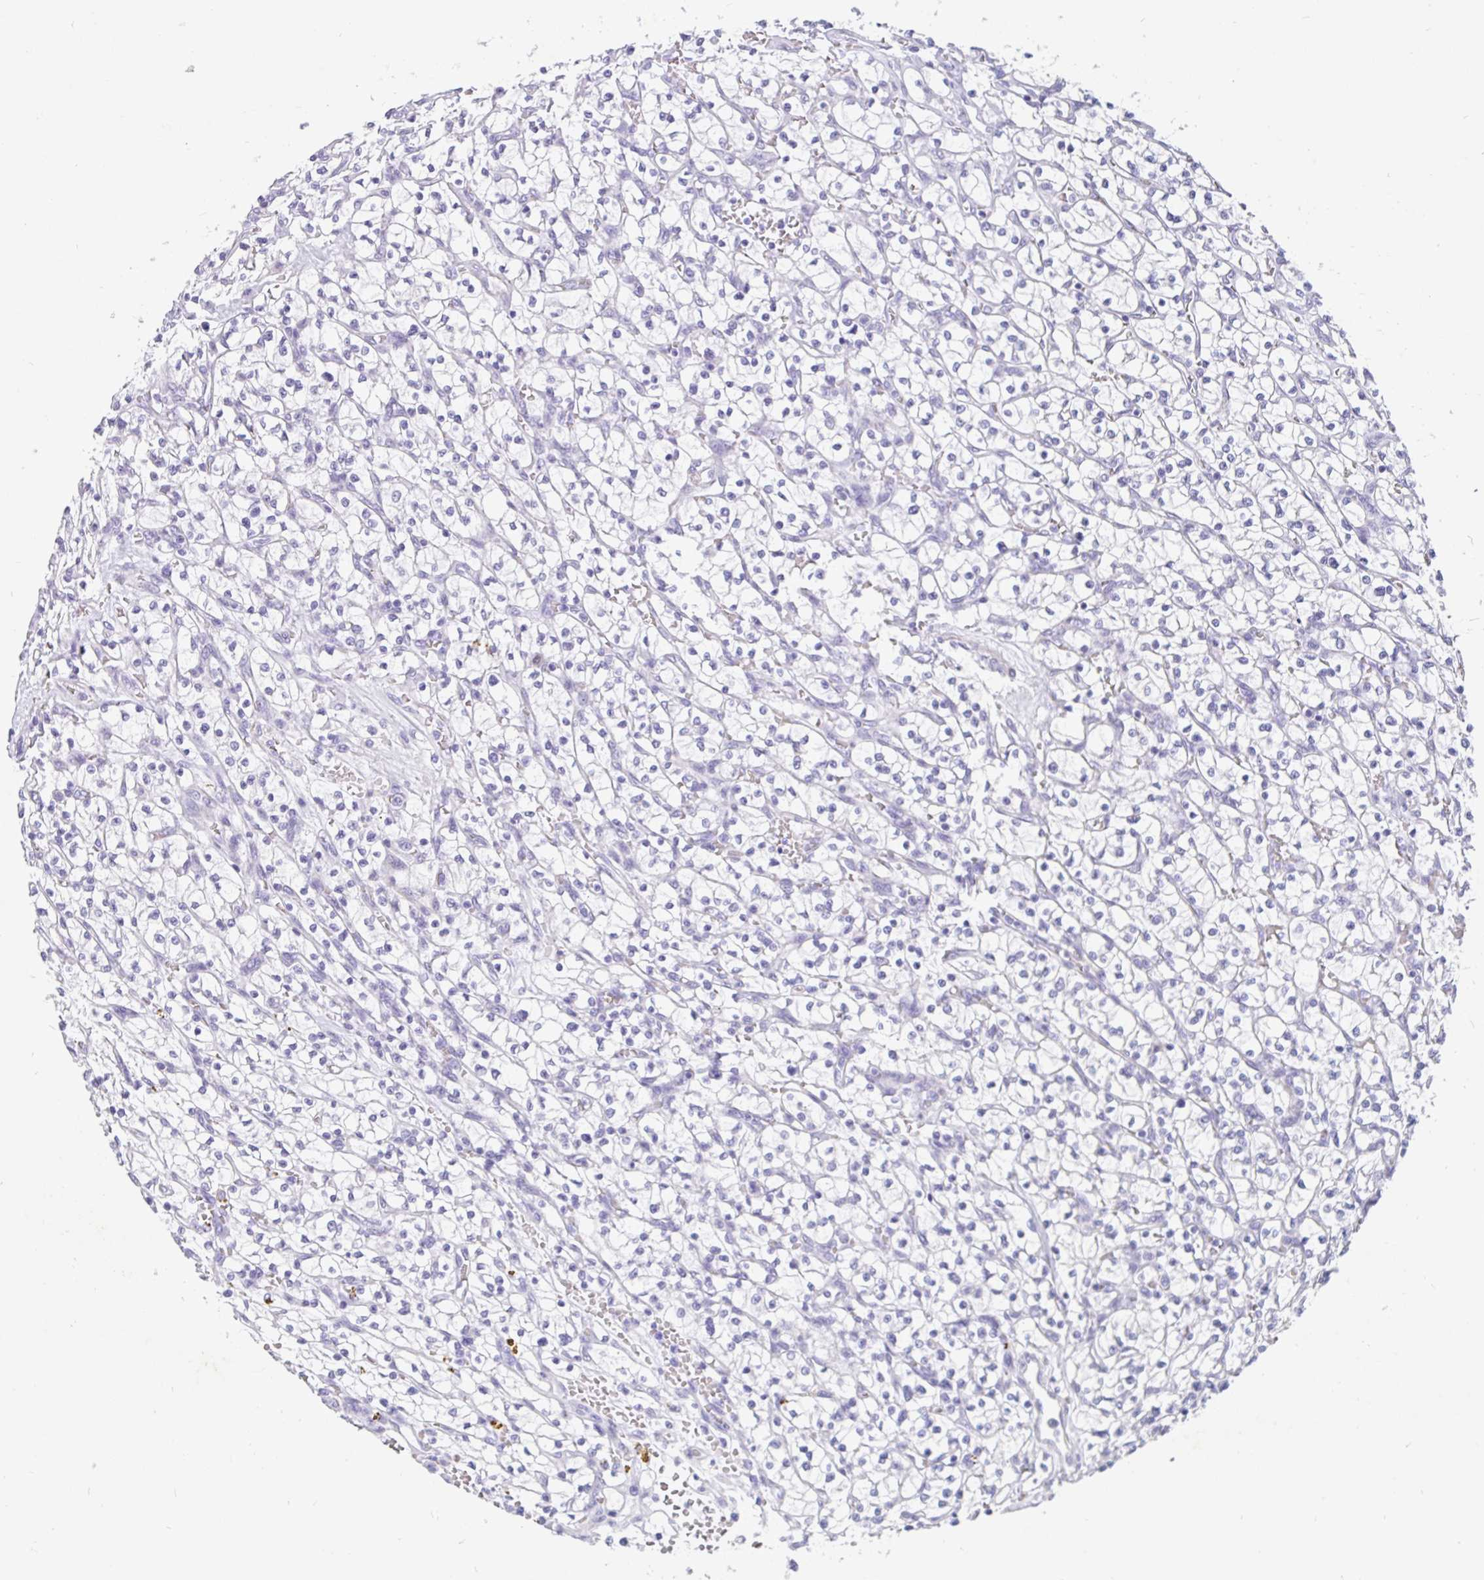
{"staining": {"intensity": "negative", "quantity": "none", "location": "none"}, "tissue": "renal cancer", "cell_type": "Tumor cells", "image_type": "cancer", "snomed": [{"axis": "morphology", "description": "Adenocarcinoma, NOS"}, {"axis": "topography", "description": "Kidney"}], "caption": "Renal cancer (adenocarcinoma) was stained to show a protein in brown. There is no significant staining in tumor cells. (Immunohistochemistry, brightfield microscopy, high magnification).", "gene": "EML5", "patient": {"sex": "female", "age": 64}}